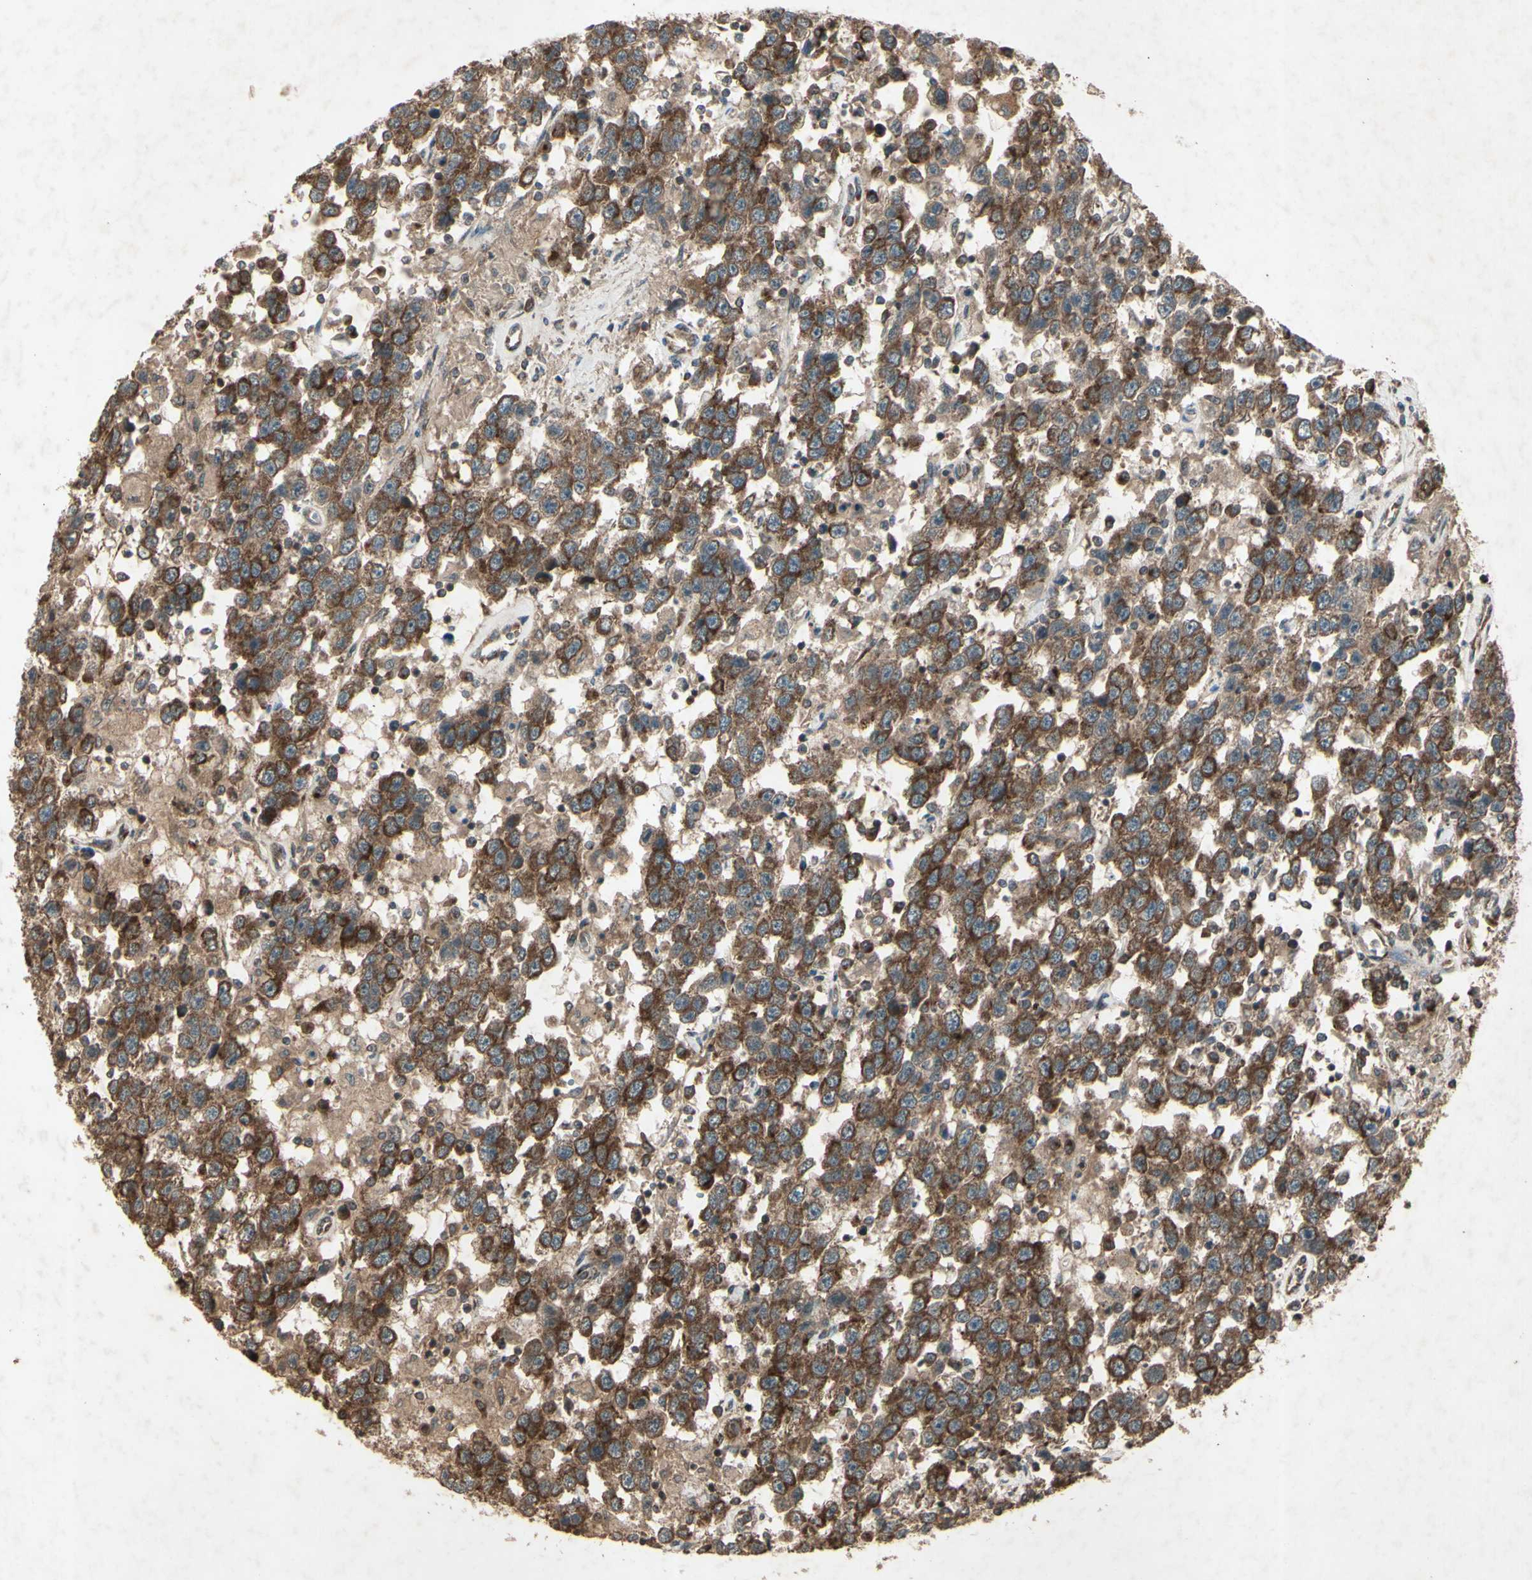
{"staining": {"intensity": "strong", "quantity": ">75%", "location": "cytoplasmic/membranous"}, "tissue": "testis cancer", "cell_type": "Tumor cells", "image_type": "cancer", "snomed": [{"axis": "morphology", "description": "Seminoma, NOS"}, {"axis": "topography", "description": "Testis"}], "caption": "This image shows IHC staining of testis cancer (seminoma), with high strong cytoplasmic/membranous positivity in approximately >75% of tumor cells.", "gene": "AP1G1", "patient": {"sex": "male", "age": 41}}